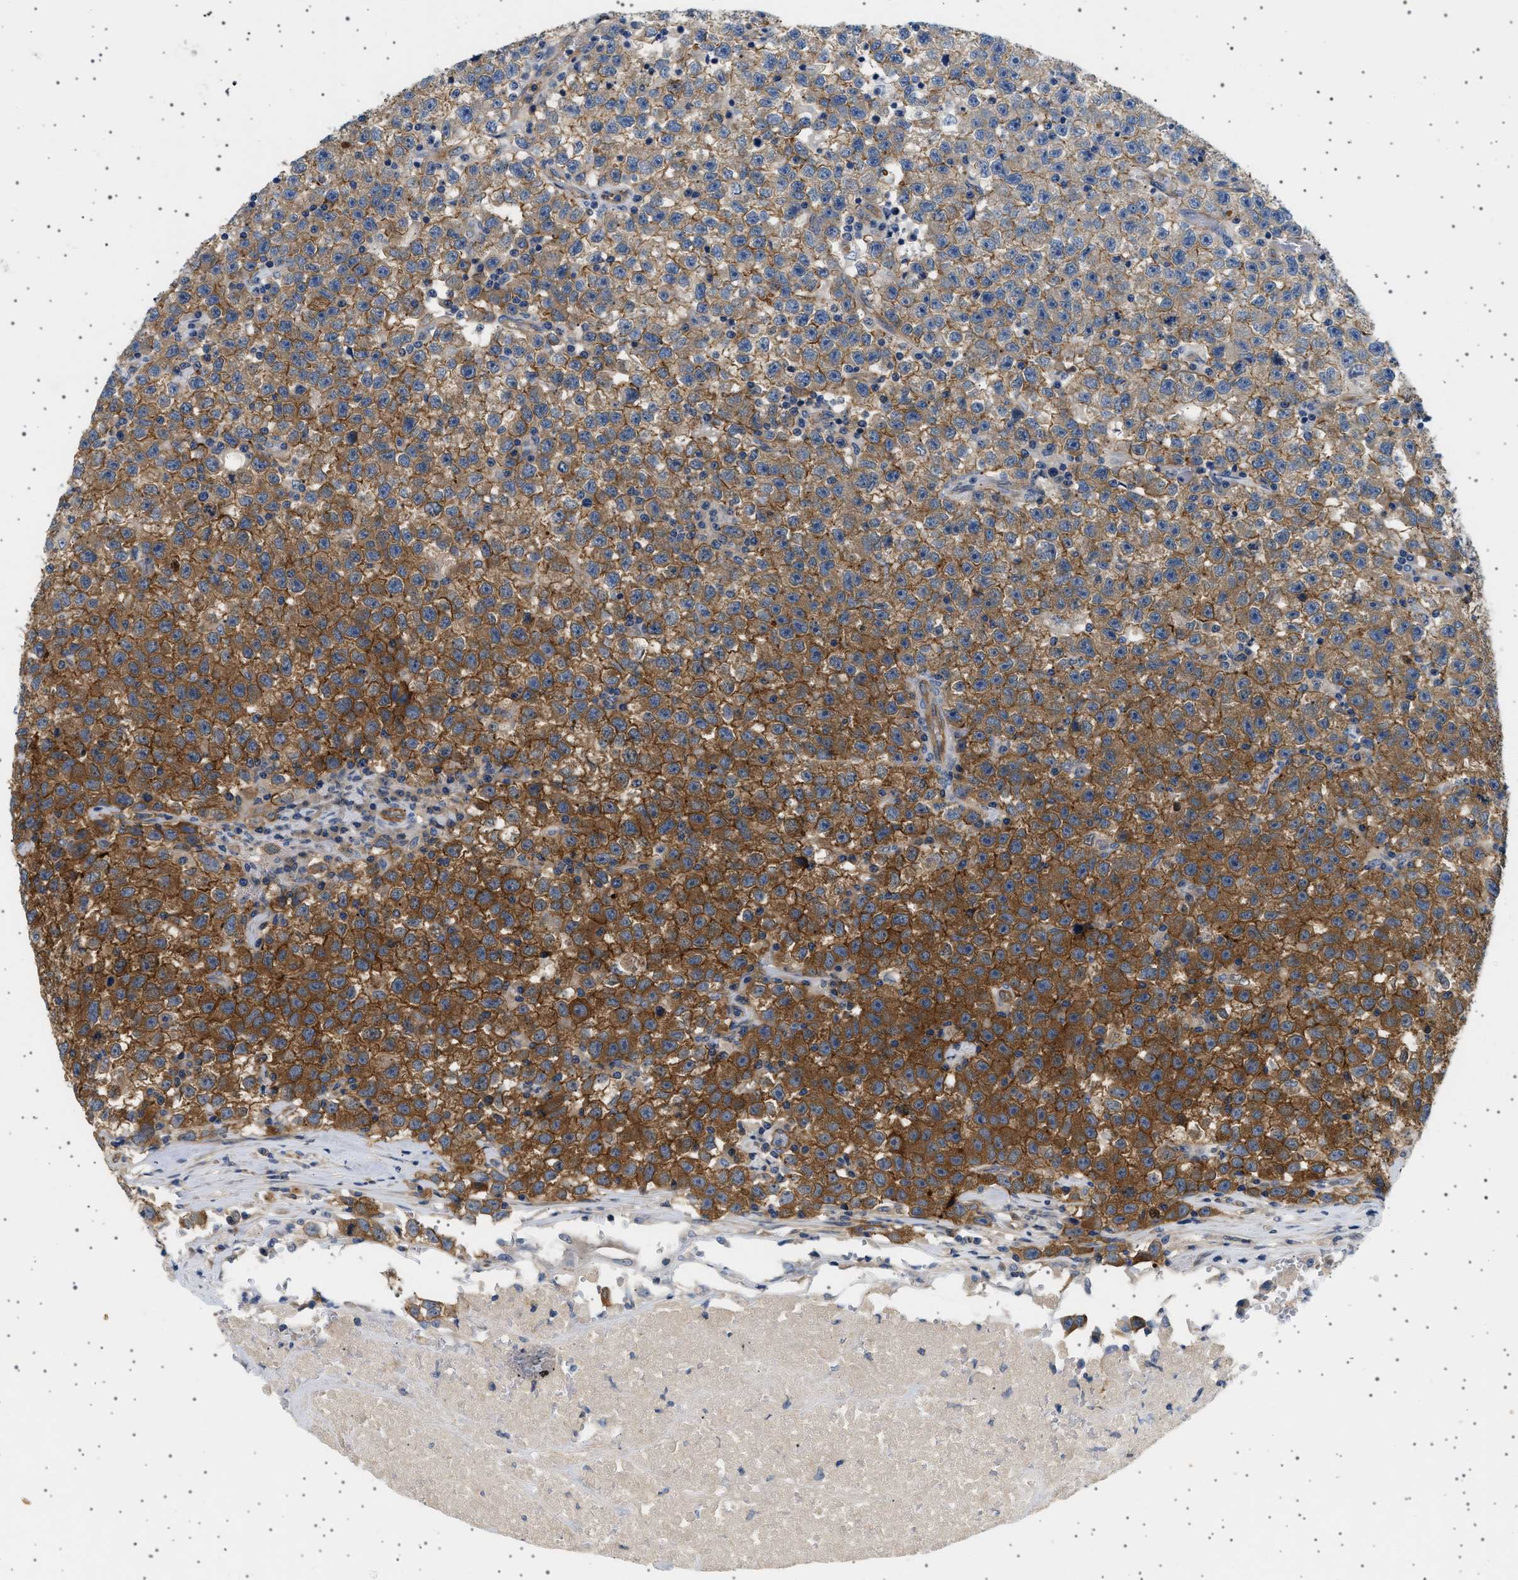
{"staining": {"intensity": "moderate", "quantity": ">75%", "location": "cytoplasmic/membranous"}, "tissue": "testis cancer", "cell_type": "Tumor cells", "image_type": "cancer", "snomed": [{"axis": "morphology", "description": "Seminoma, NOS"}, {"axis": "topography", "description": "Testis"}], "caption": "A high-resolution image shows IHC staining of testis seminoma, which displays moderate cytoplasmic/membranous expression in approximately >75% of tumor cells.", "gene": "PLPP6", "patient": {"sex": "male", "age": 22}}